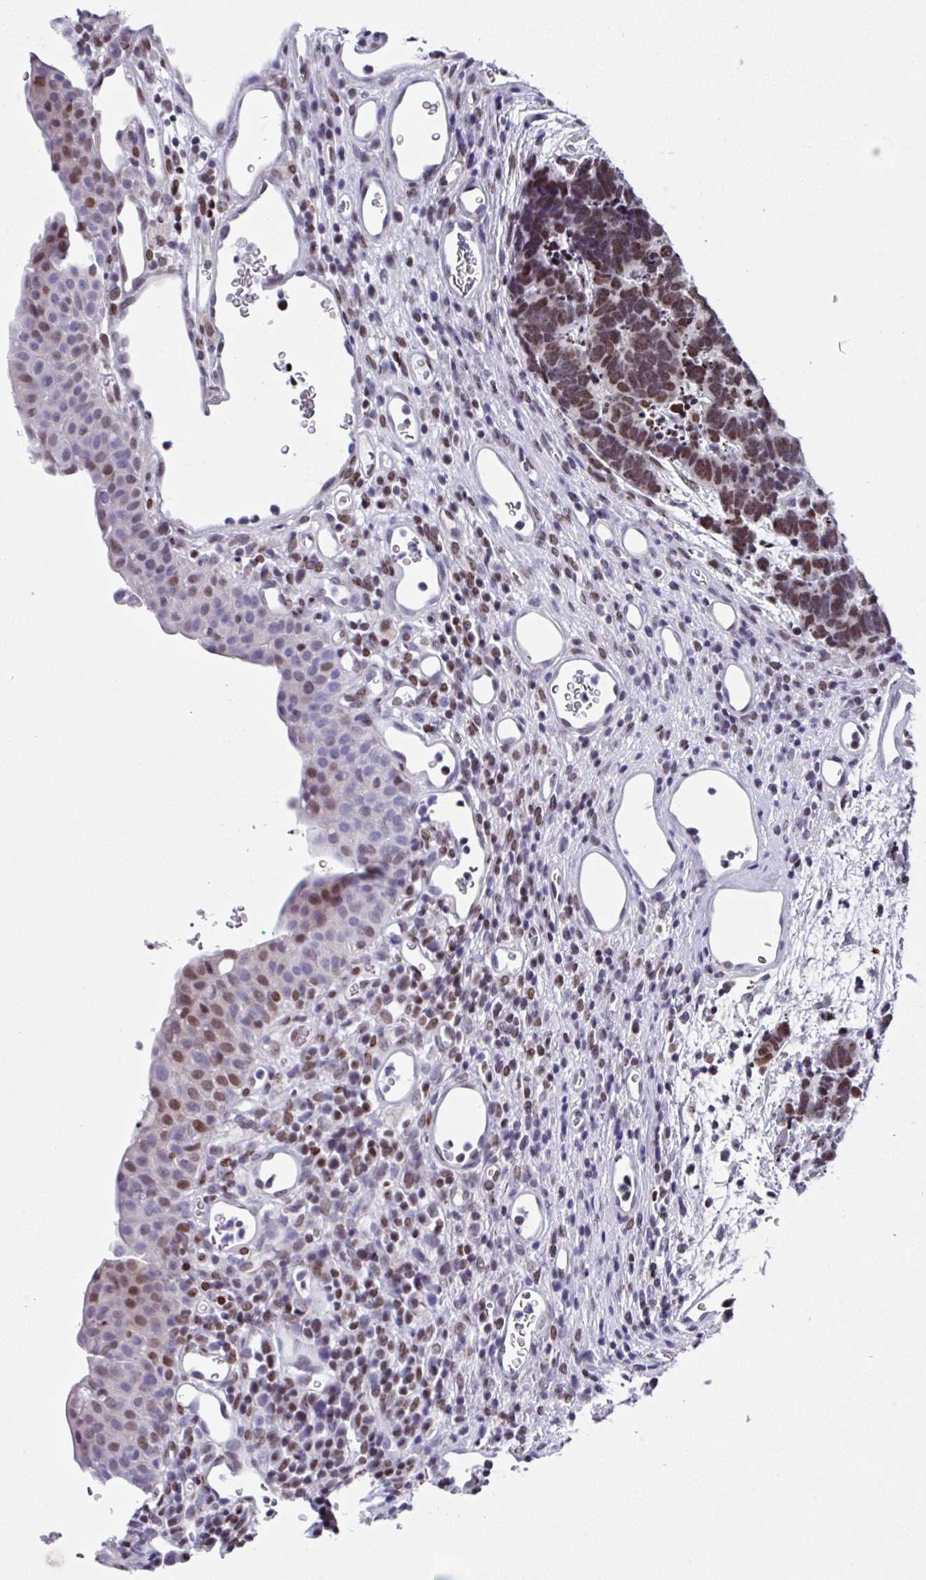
{"staining": {"intensity": "moderate", "quantity": "25%-75%", "location": "nuclear"}, "tissue": "carcinoid", "cell_type": "Tumor cells", "image_type": "cancer", "snomed": [{"axis": "morphology", "description": "Carcinoma, NOS"}, {"axis": "morphology", "description": "Carcinoid, malignant, NOS"}, {"axis": "topography", "description": "Urinary bladder"}], "caption": "Carcinoid stained for a protein reveals moderate nuclear positivity in tumor cells. (DAB IHC, brown staining for protein, blue staining for nuclei).", "gene": "TCF3", "patient": {"sex": "male", "age": 57}}